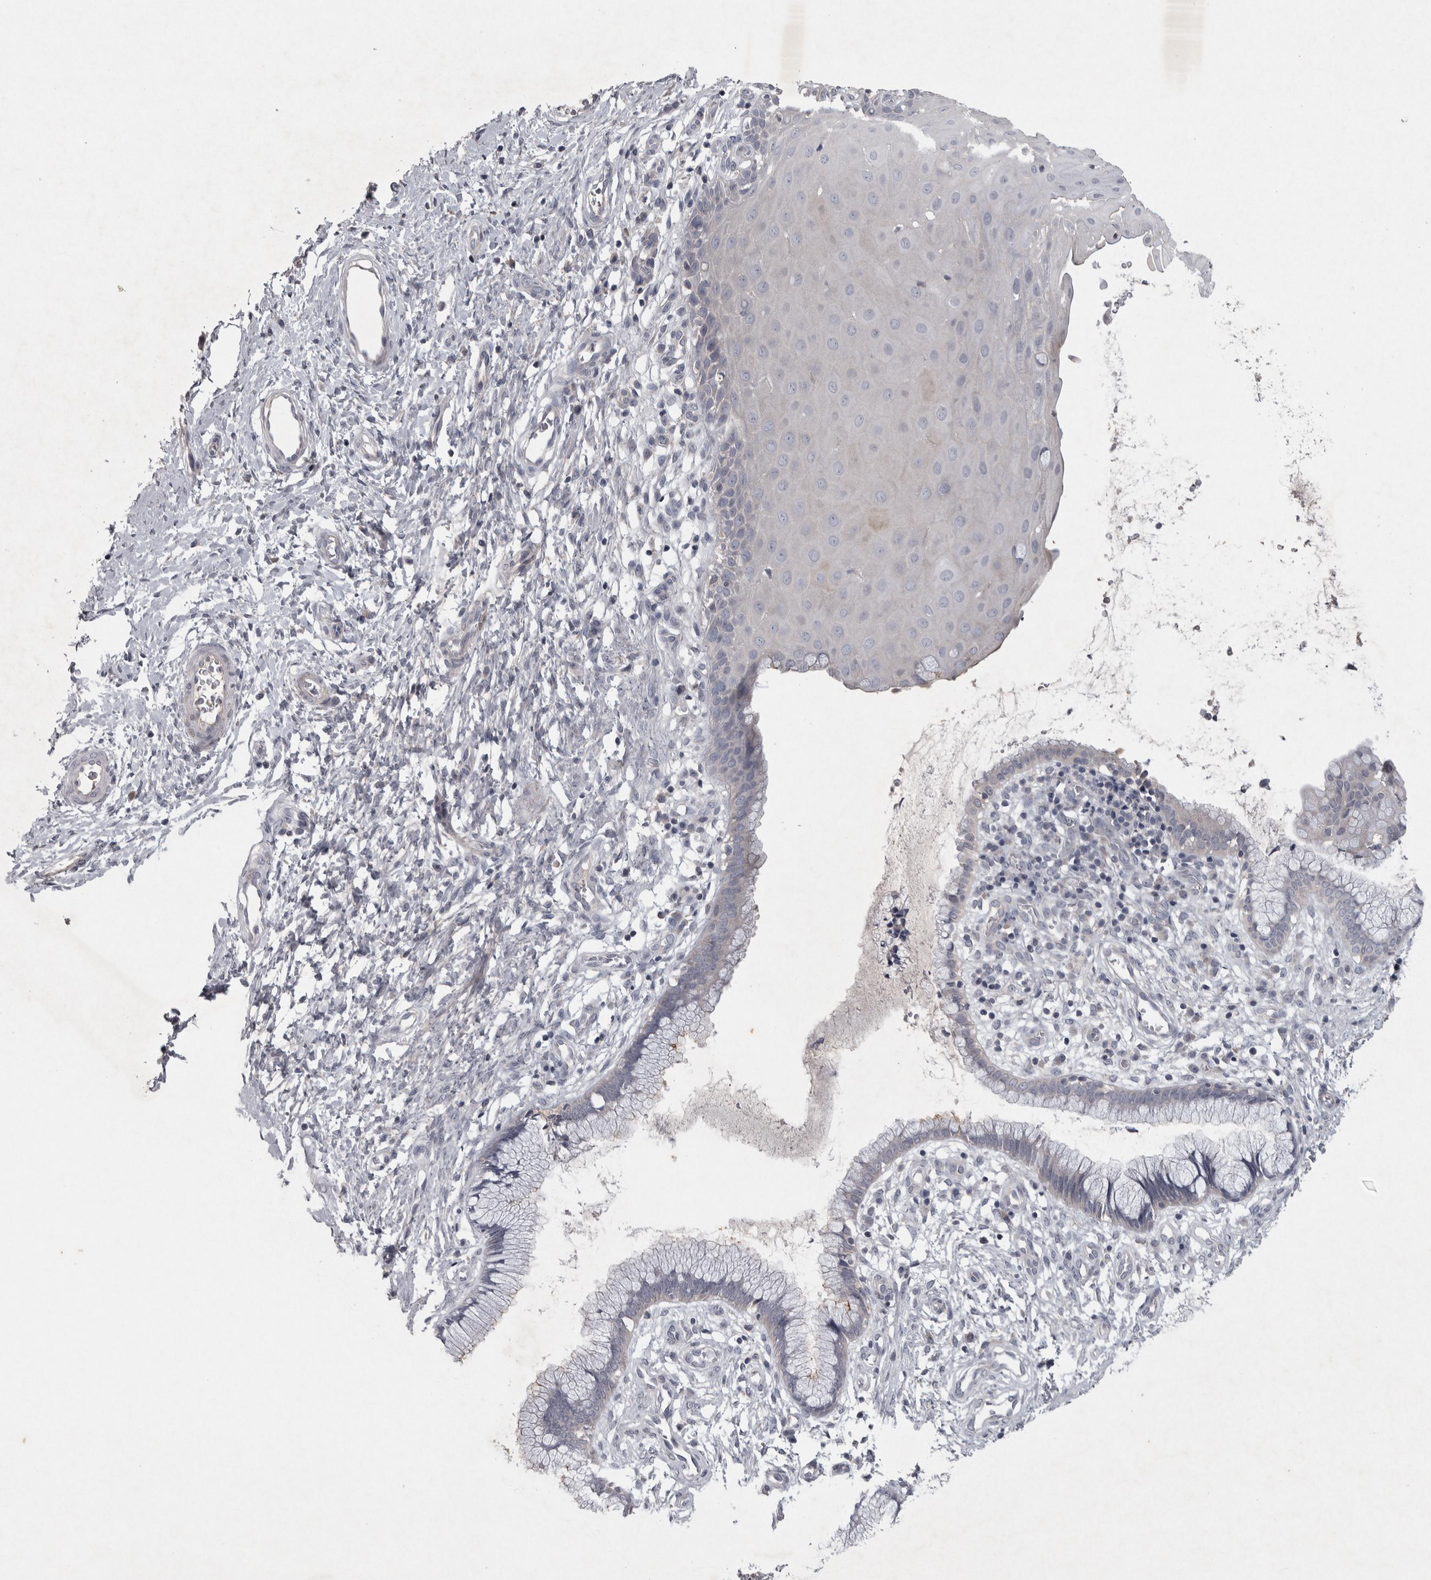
{"staining": {"intensity": "negative", "quantity": "none", "location": "none"}, "tissue": "cervix", "cell_type": "Glandular cells", "image_type": "normal", "snomed": [{"axis": "morphology", "description": "Normal tissue, NOS"}, {"axis": "topography", "description": "Cervix"}], "caption": "IHC histopathology image of unremarkable cervix: human cervix stained with DAB displays no significant protein staining in glandular cells.", "gene": "ENPP7", "patient": {"sex": "female", "age": 75}}